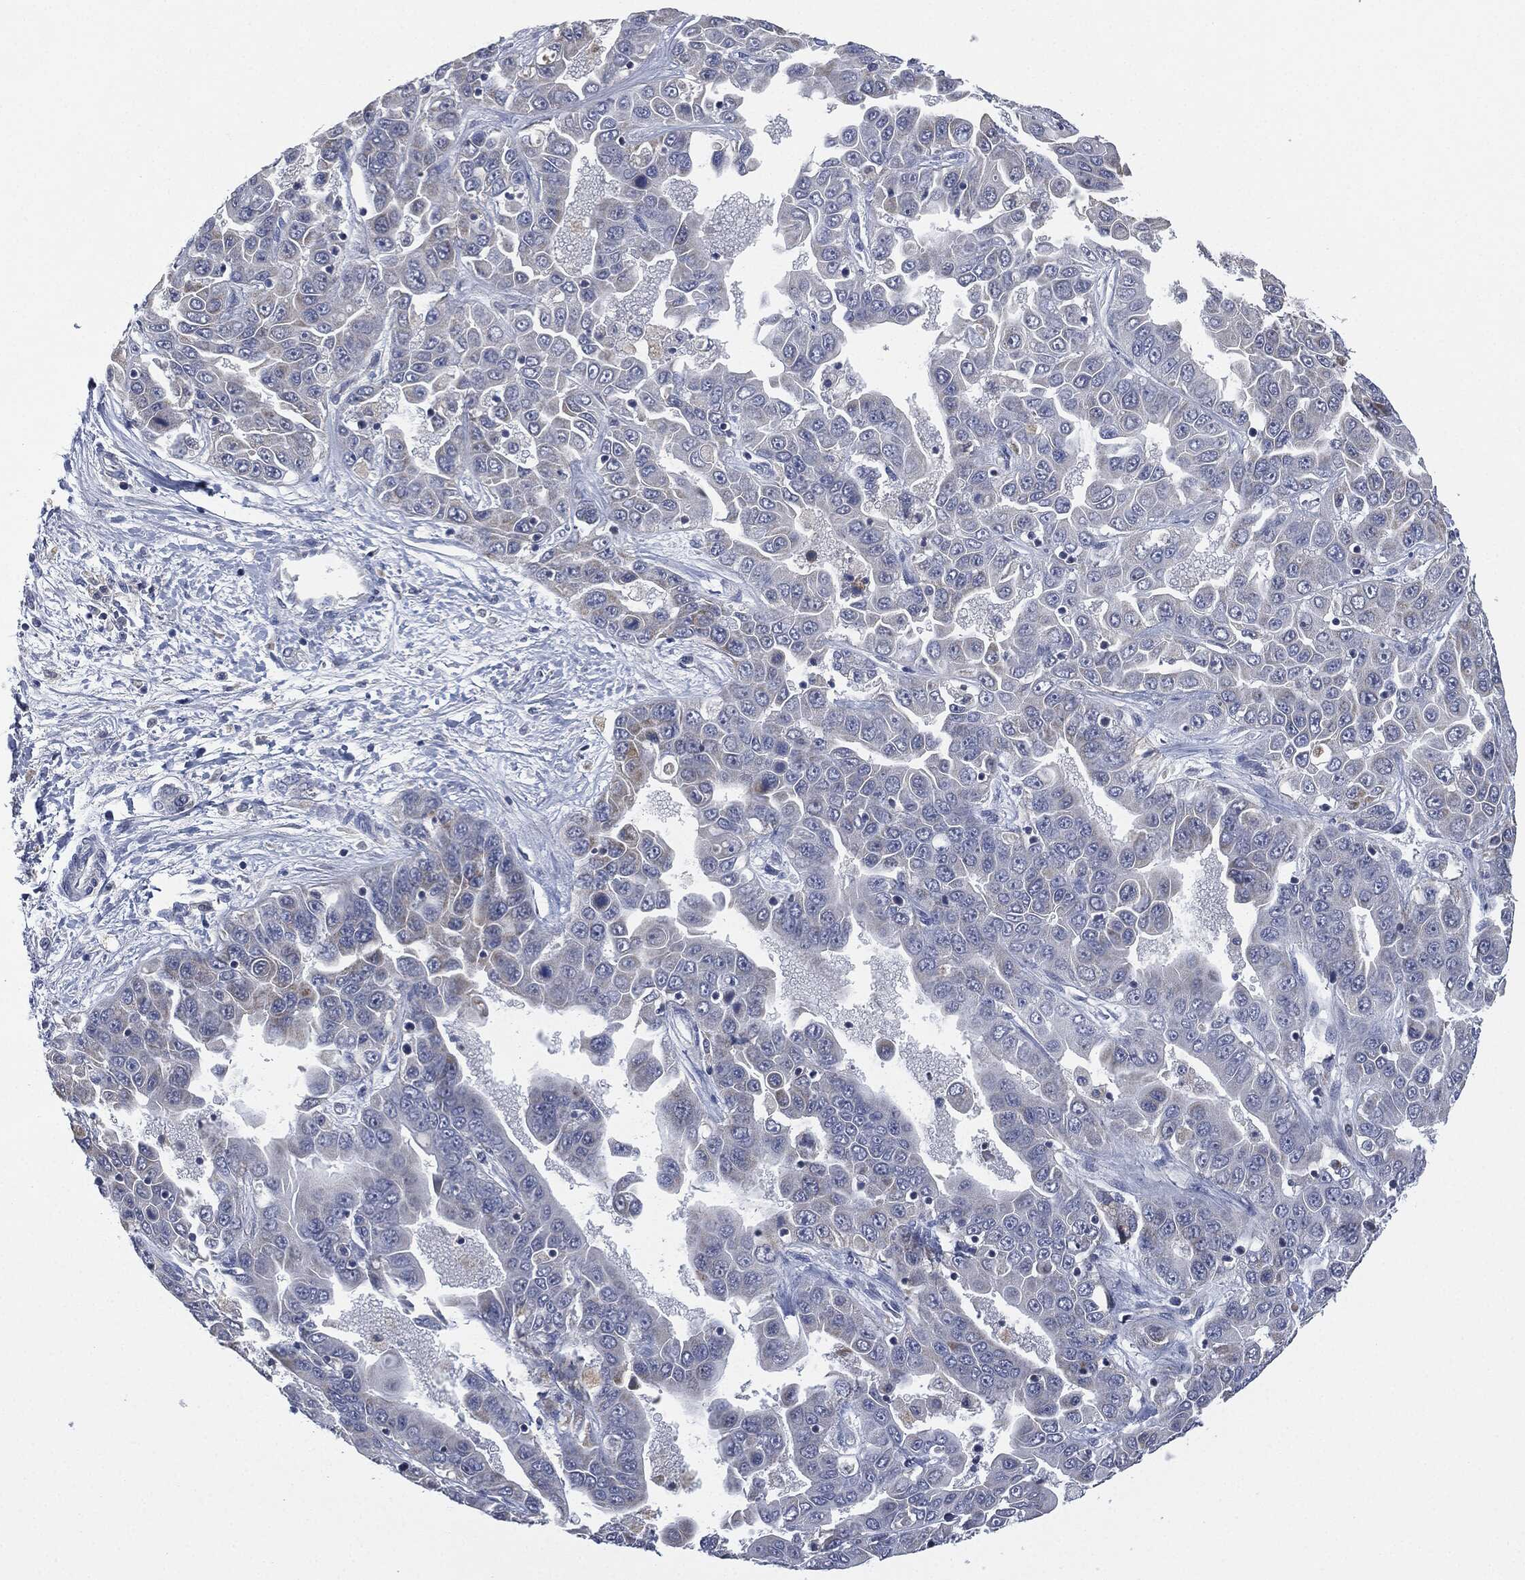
{"staining": {"intensity": "weak", "quantity": "<25%", "location": "cytoplasmic/membranous"}, "tissue": "liver cancer", "cell_type": "Tumor cells", "image_type": "cancer", "snomed": [{"axis": "morphology", "description": "Cholangiocarcinoma"}, {"axis": "topography", "description": "Liver"}], "caption": "Immunohistochemical staining of liver cancer reveals no significant positivity in tumor cells.", "gene": "SIGLEC9", "patient": {"sex": "female", "age": 52}}